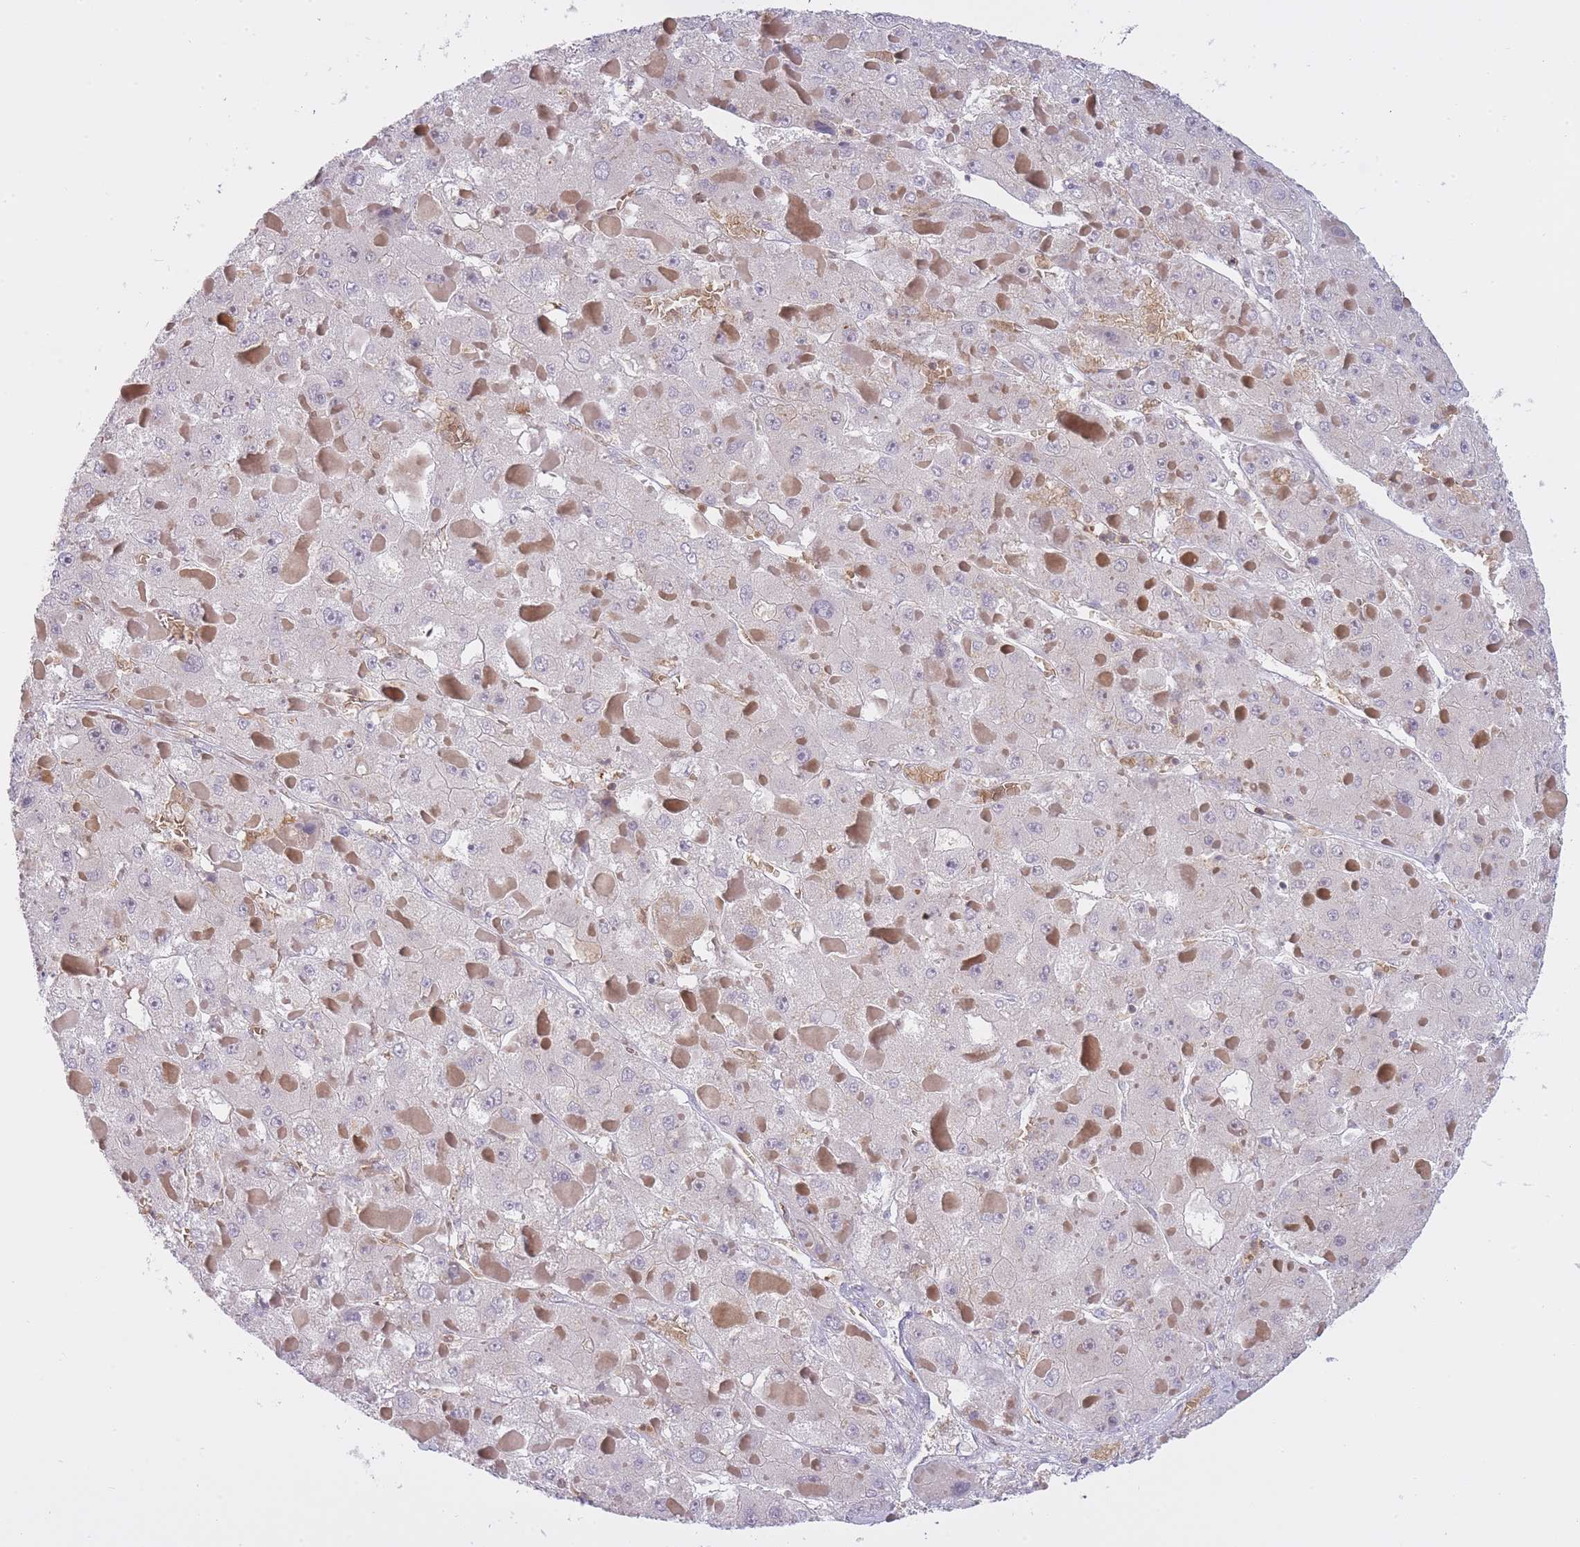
{"staining": {"intensity": "negative", "quantity": "none", "location": "none"}, "tissue": "liver cancer", "cell_type": "Tumor cells", "image_type": "cancer", "snomed": [{"axis": "morphology", "description": "Carcinoma, Hepatocellular, NOS"}, {"axis": "topography", "description": "Liver"}], "caption": "Protein analysis of liver cancer reveals no significant staining in tumor cells.", "gene": "CXorf38", "patient": {"sex": "female", "age": 73}}